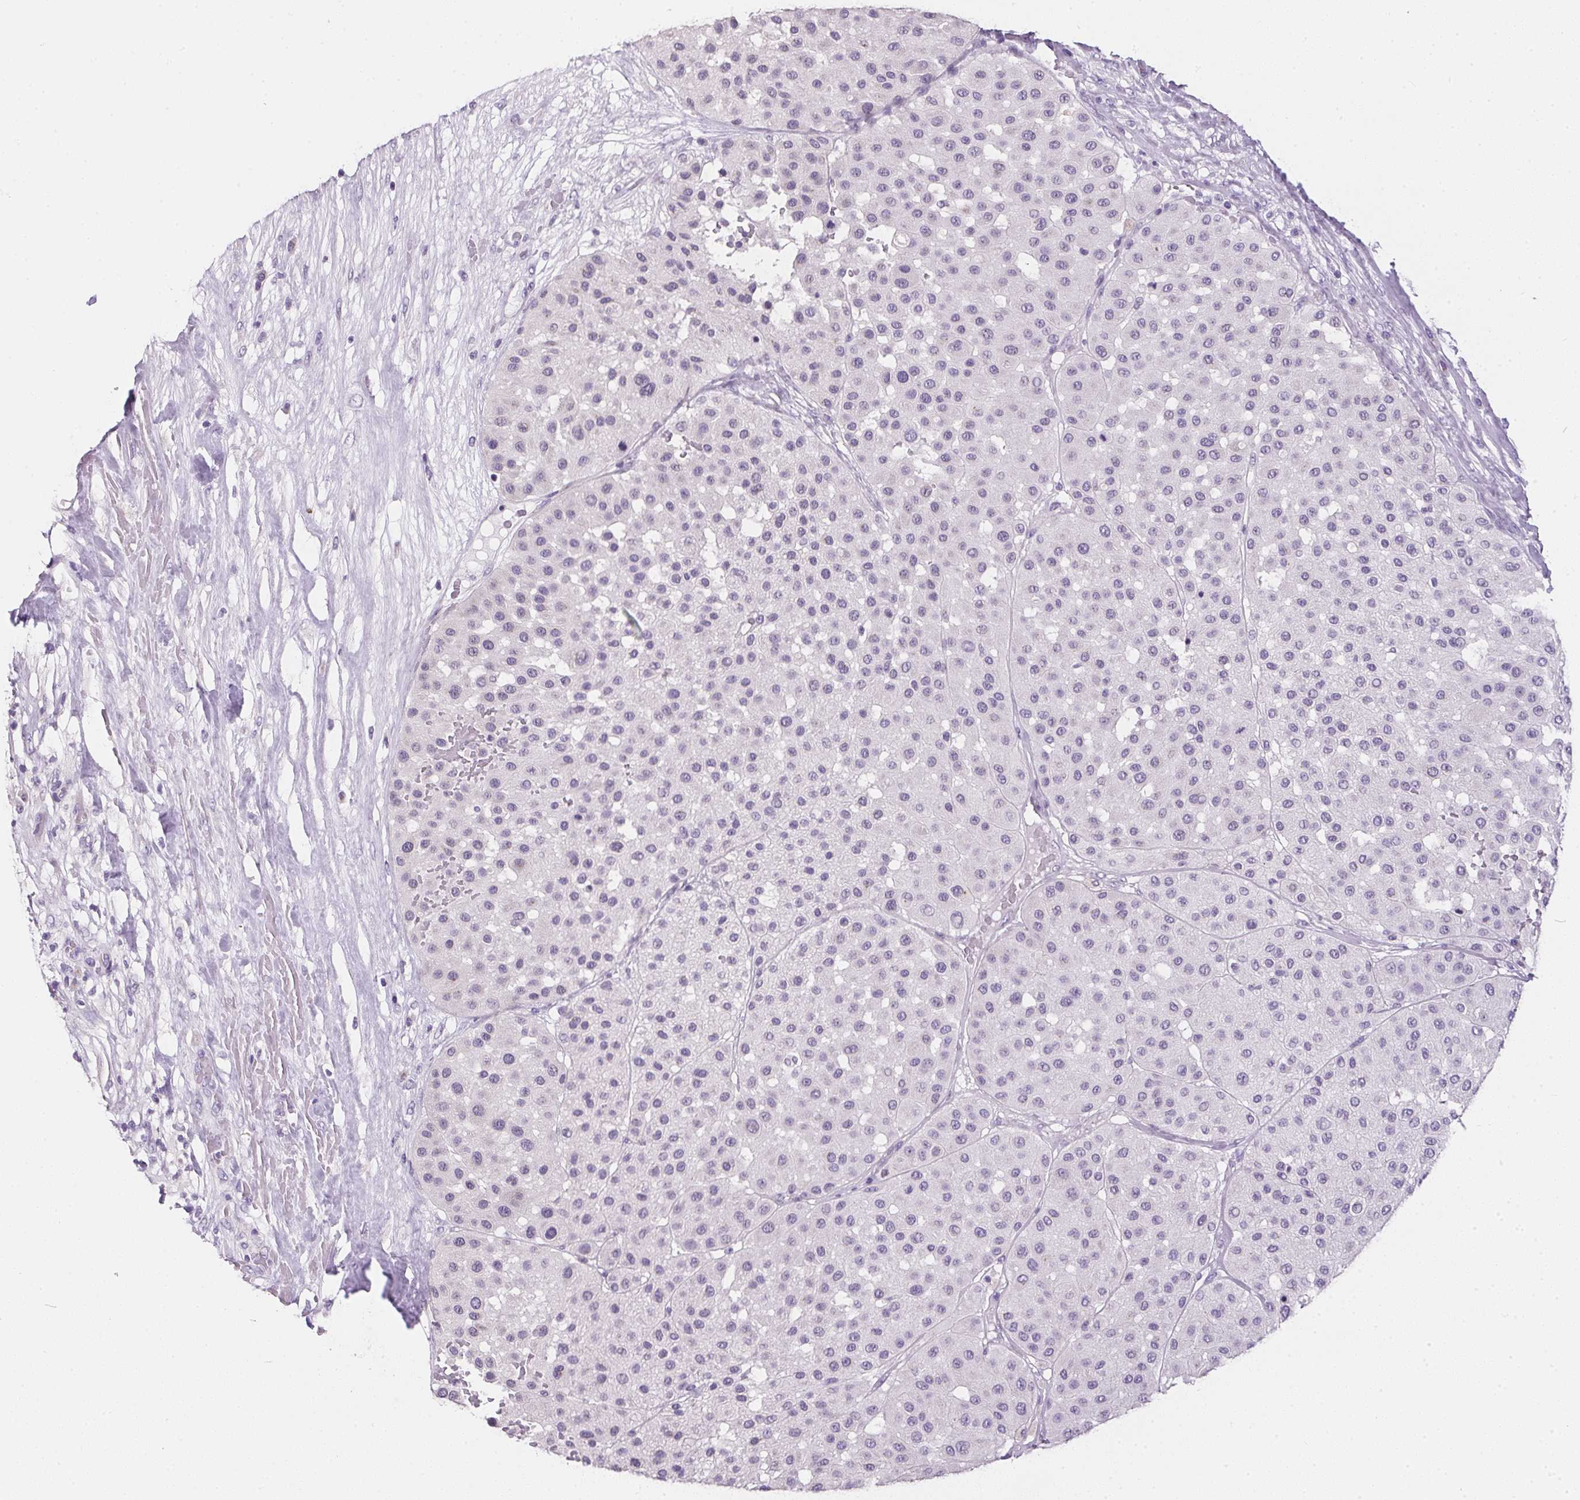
{"staining": {"intensity": "negative", "quantity": "none", "location": "none"}, "tissue": "melanoma", "cell_type": "Tumor cells", "image_type": "cancer", "snomed": [{"axis": "morphology", "description": "Malignant melanoma, Metastatic site"}, {"axis": "topography", "description": "Smooth muscle"}], "caption": "DAB (3,3'-diaminobenzidine) immunohistochemical staining of melanoma demonstrates no significant staining in tumor cells. The staining is performed using DAB brown chromogen with nuclei counter-stained in using hematoxylin.", "gene": "AQP5", "patient": {"sex": "male", "age": 41}}